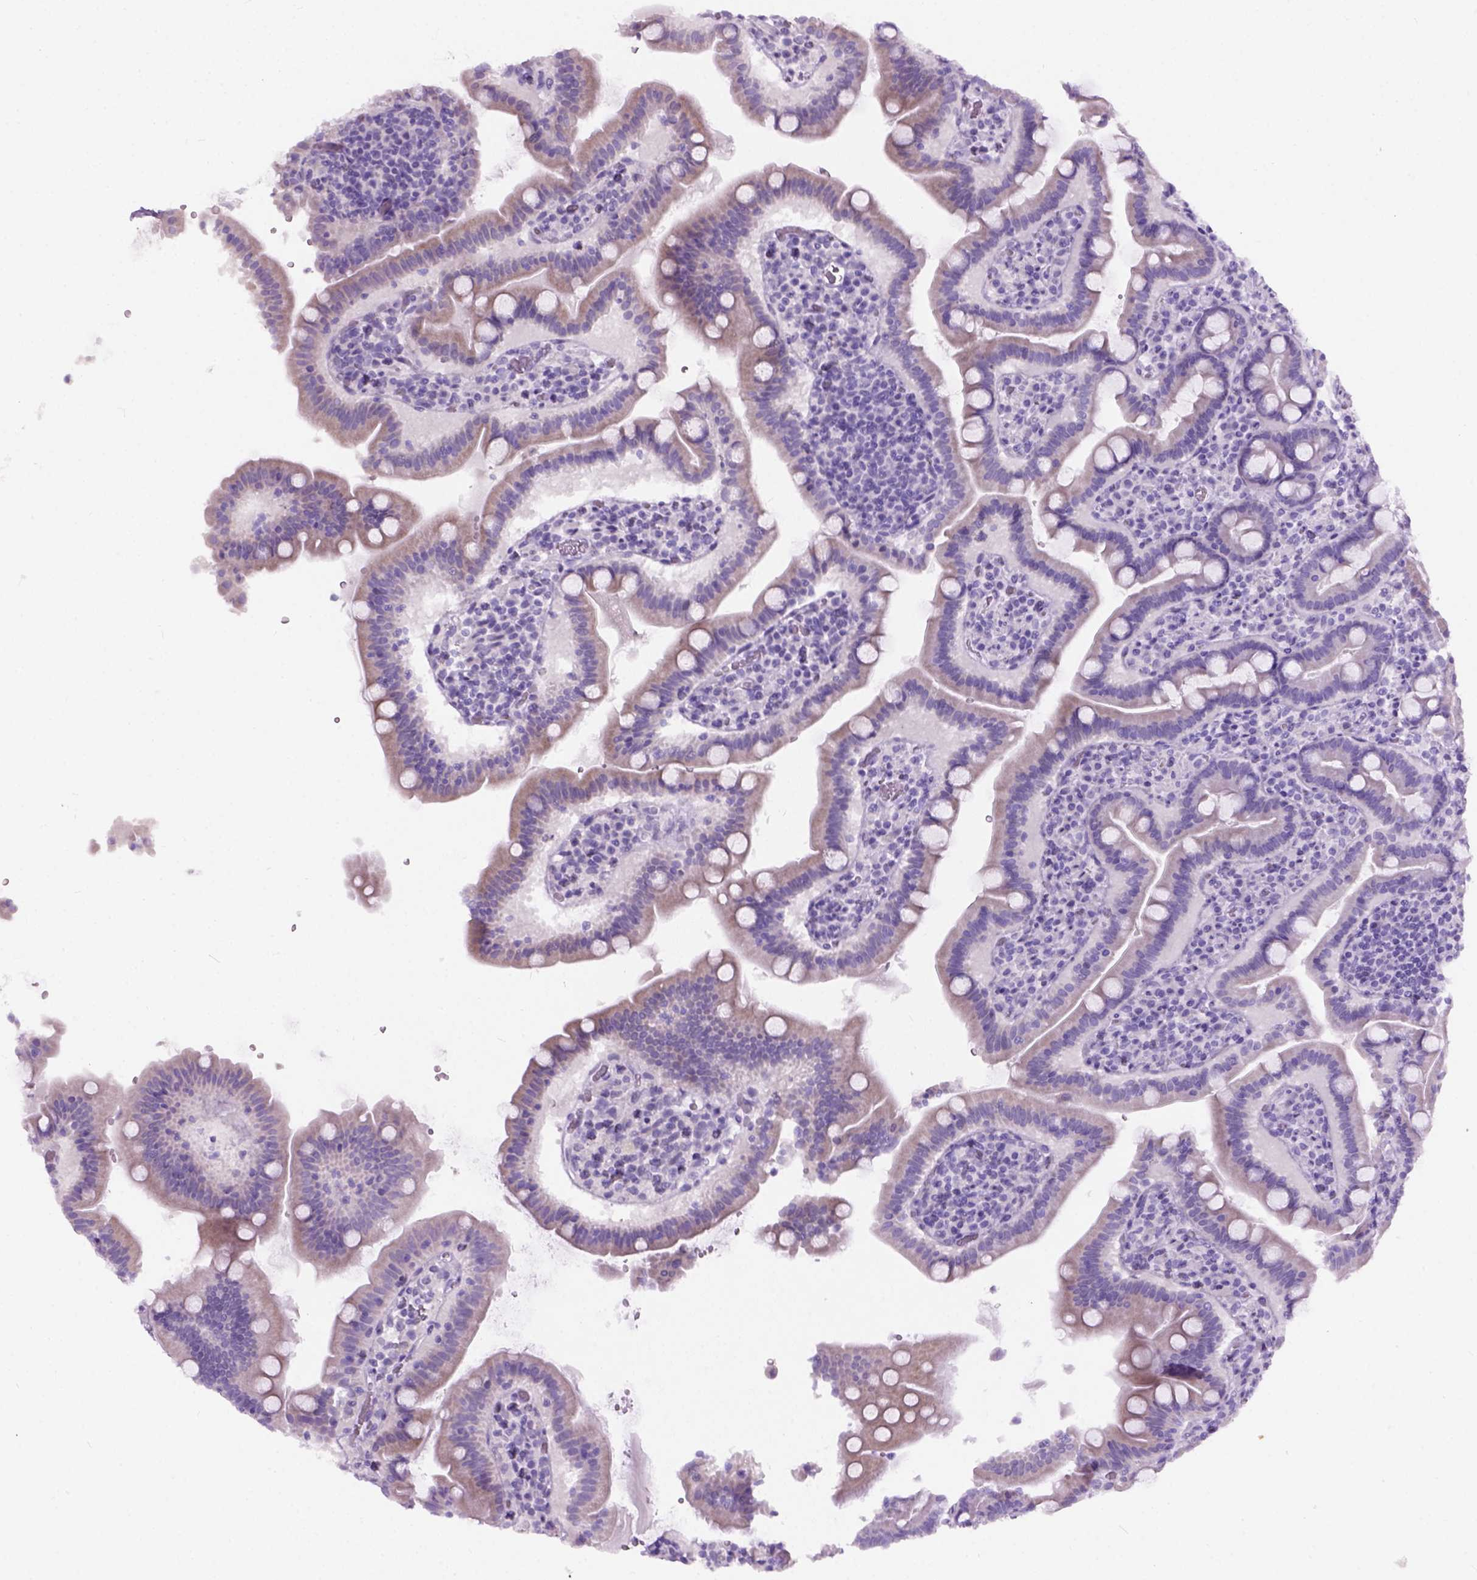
{"staining": {"intensity": "weak", "quantity": "25%-75%", "location": "cytoplasmic/membranous"}, "tissue": "small intestine", "cell_type": "Glandular cells", "image_type": "normal", "snomed": [{"axis": "morphology", "description": "Normal tissue, NOS"}, {"axis": "topography", "description": "Small intestine"}], "caption": "Small intestine stained with DAB (3,3'-diaminobenzidine) immunohistochemistry exhibits low levels of weak cytoplasmic/membranous expression in about 25%-75% of glandular cells. (Stains: DAB (3,3'-diaminobenzidine) in brown, nuclei in blue, Microscopy: brightfield microscopy at high magnification).", "gene": "AXDND1", "patient": {"sex": "male", "age": 26}}